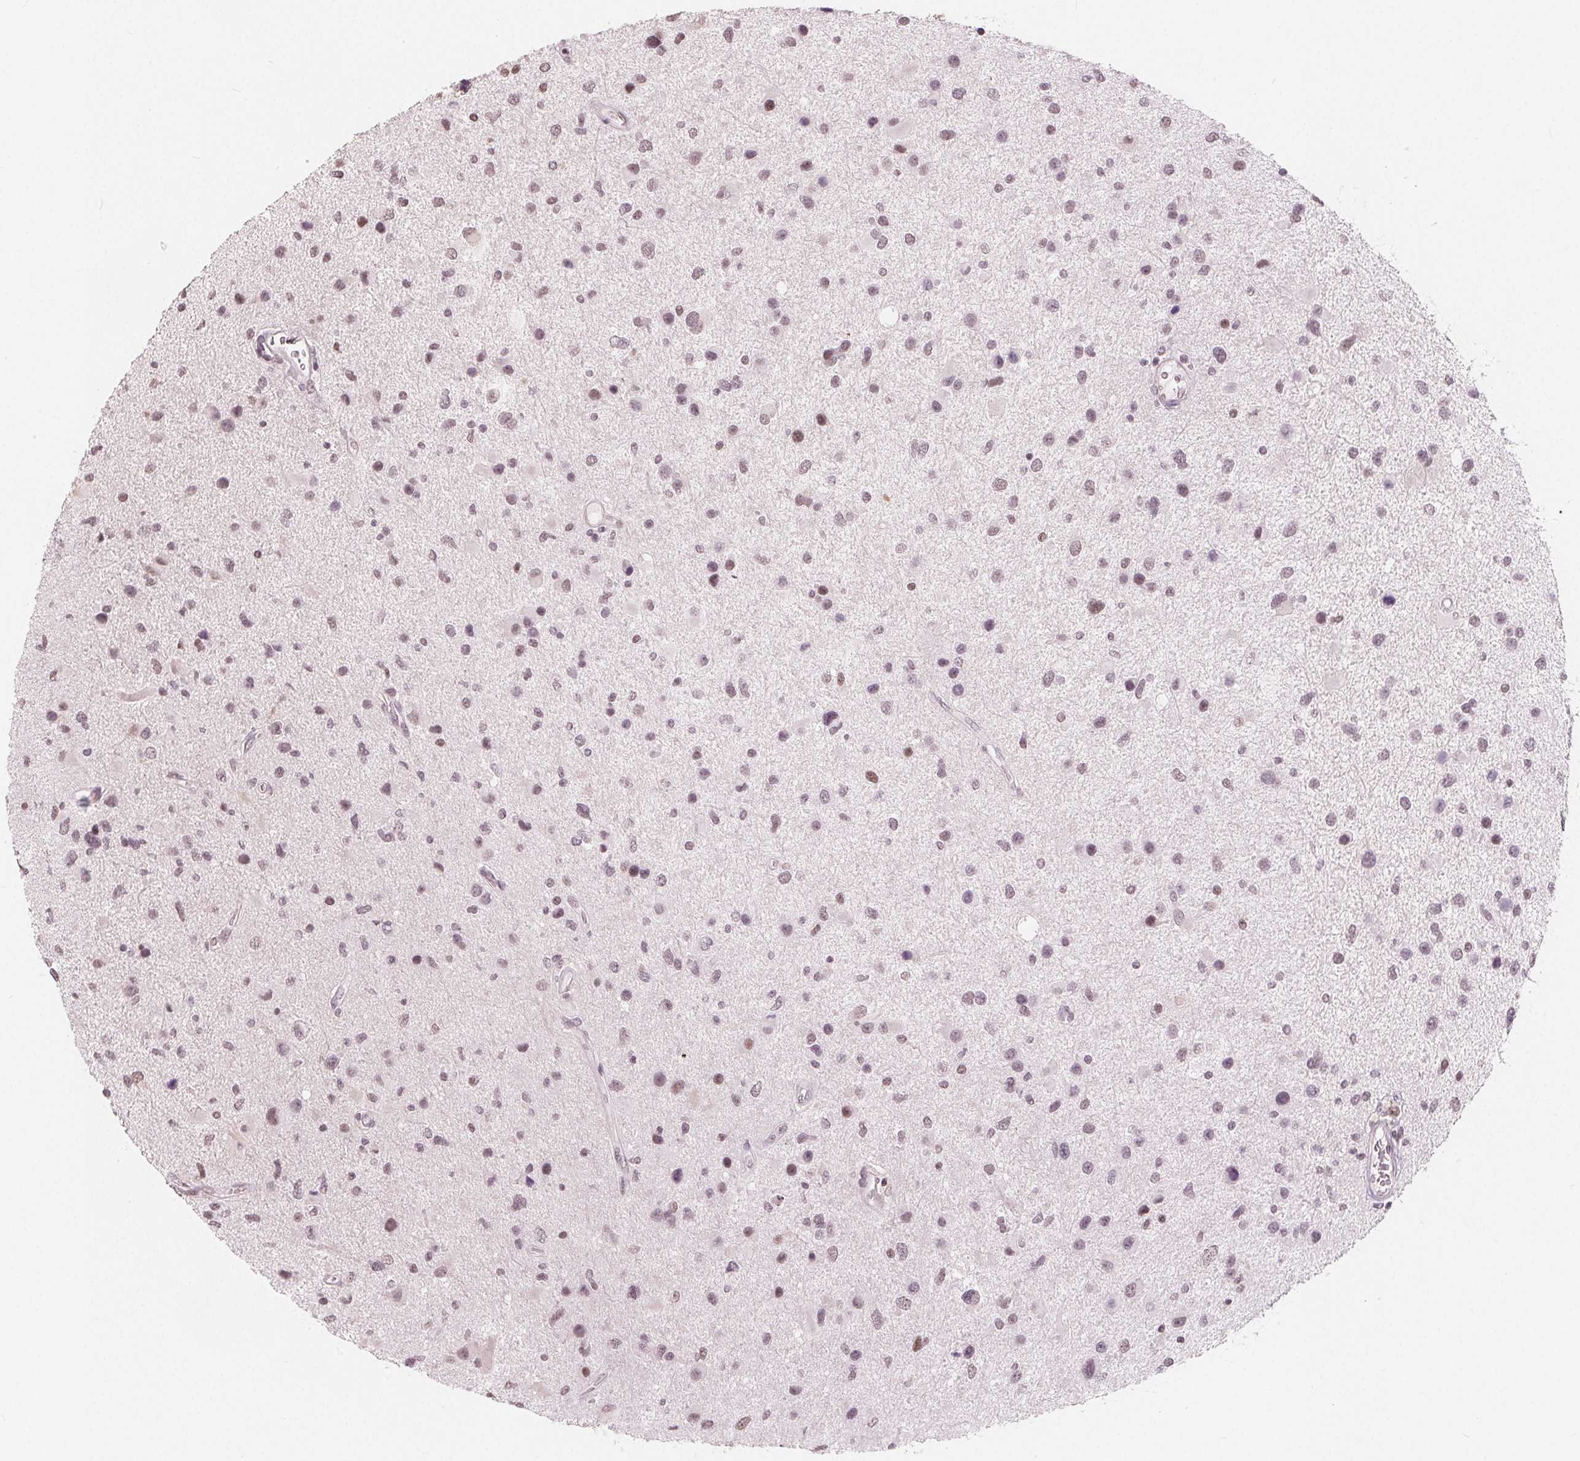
{"staining": {"intensity": "weak", "quantity": ">75%", "location": "nuclear"}, "tissue": "glioma", "cell_type": "Tumor cells", "image_type": "cancer", "snomed": [{"axis": "morphology", "description": "Glioma, malignant, Low grade"}, {"axis": "topography", "description": "Brain"}], "caption": "The micrograph shows staining of malignant glioma (low-grade), revealing weak nuclear protein positivity (brown color) within tumor cells.", "gene": "NUP210L", "patient": {"sex": "female", "age": 32}}